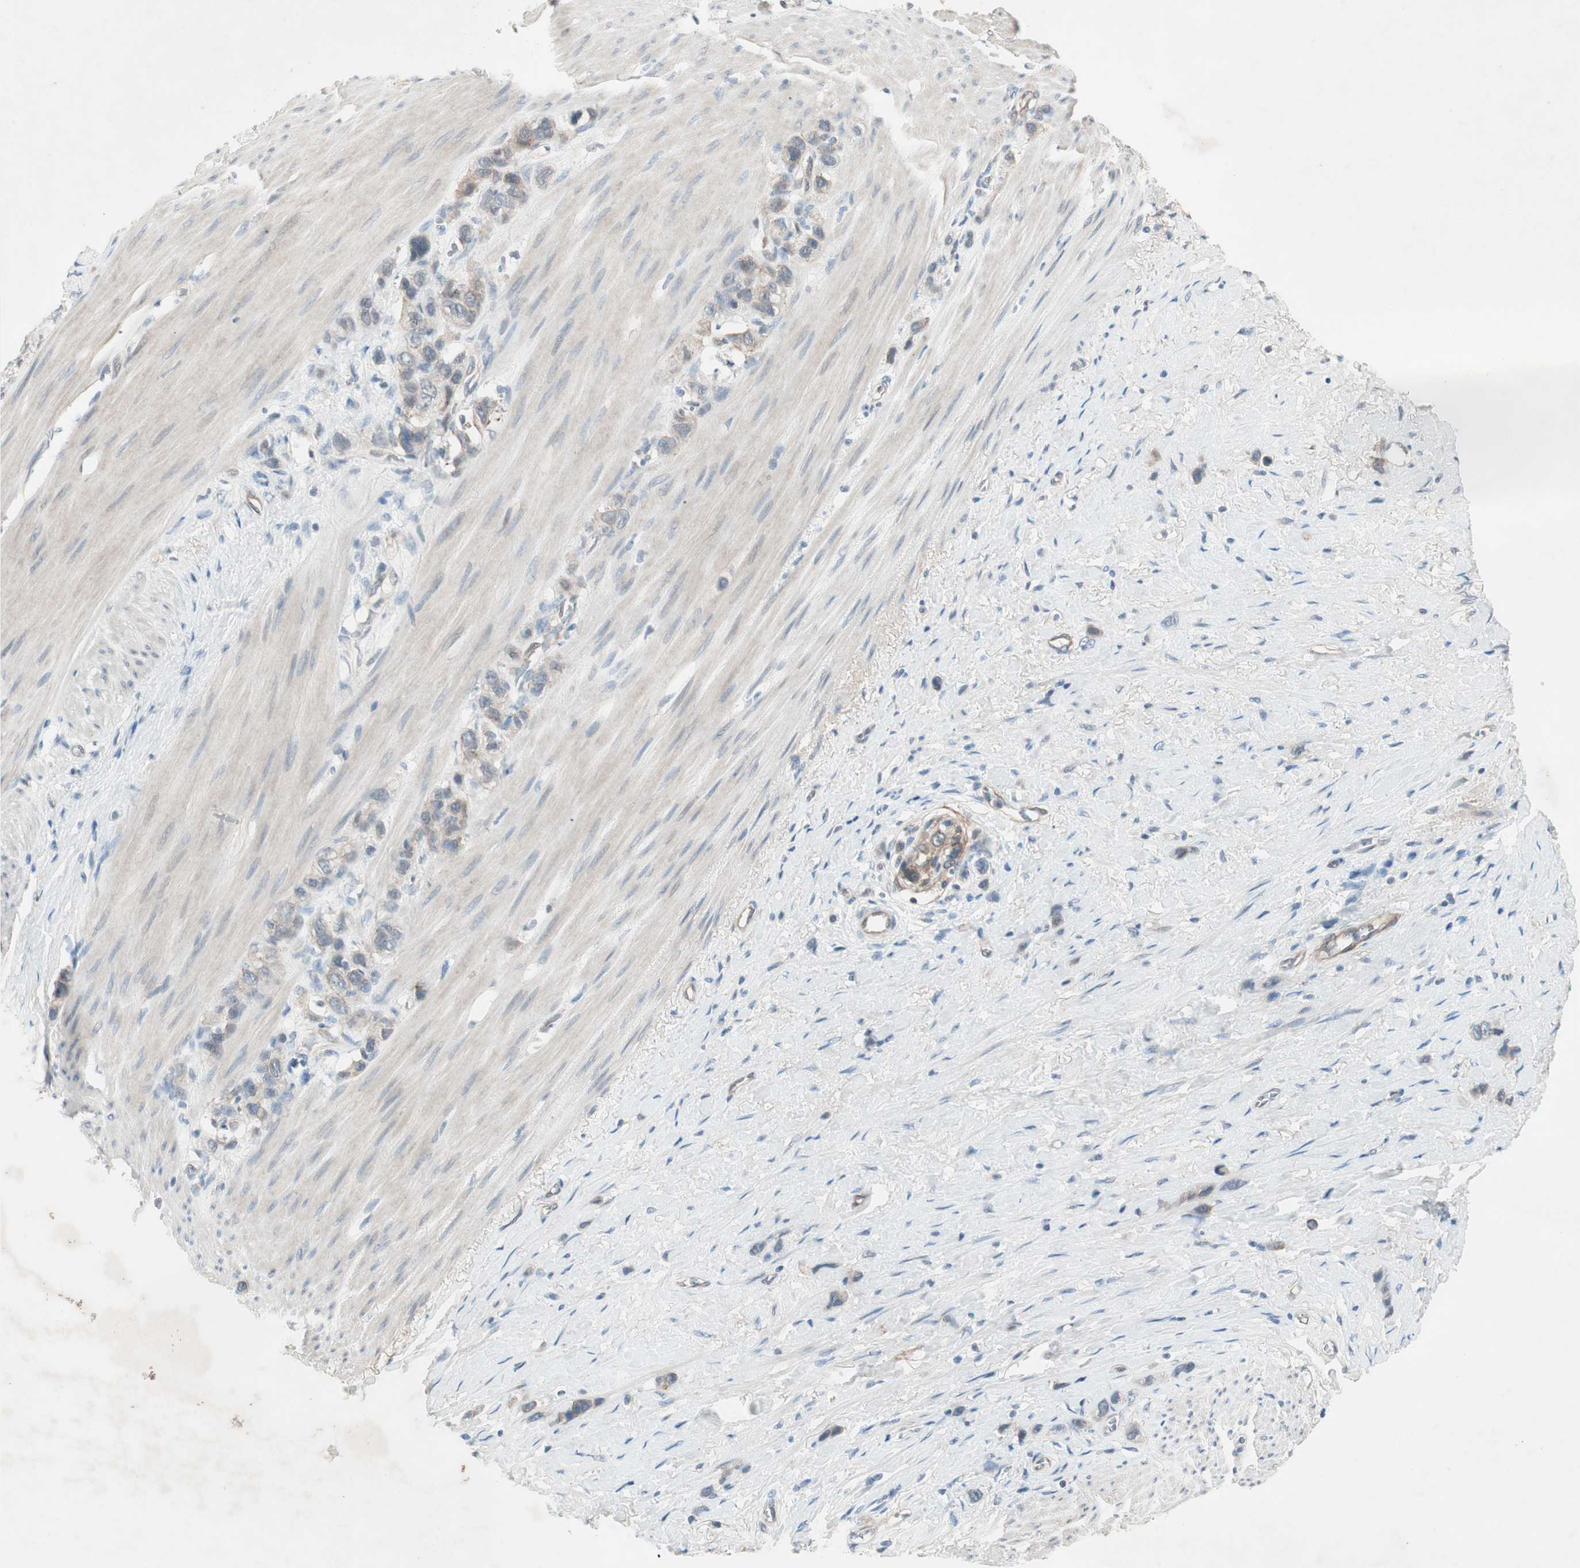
{"staining": {"intensity": "weak", "quantity": "25%-75%", "location": "cytoplasmic/membranous"}, "tissue": "stomach cancer", "cell_type": "Tumor cells", "image_type": "cancer", "snomed": [{"axis": "morphology", "description": "Normal tissue, NOS"}, {"axis": "morphology", "description": "Adenocarcinoma, NOS"}, {"axis": "morphology", "description": "Adenocarcinoma, High grade"}, {"axis": "topography", "description": "Stomach, upper"}, {"axis": "topography", "description": "Stomach"}], "caption": "Immunohistochemistry of human adenocarcinoma (stomach) displays low levels of weak cytoplasmic/membranous positivity in about 25%-75% of tumor cells.", "gene": "ITGB4", "patient": {"sex": "female", "age": 65}}